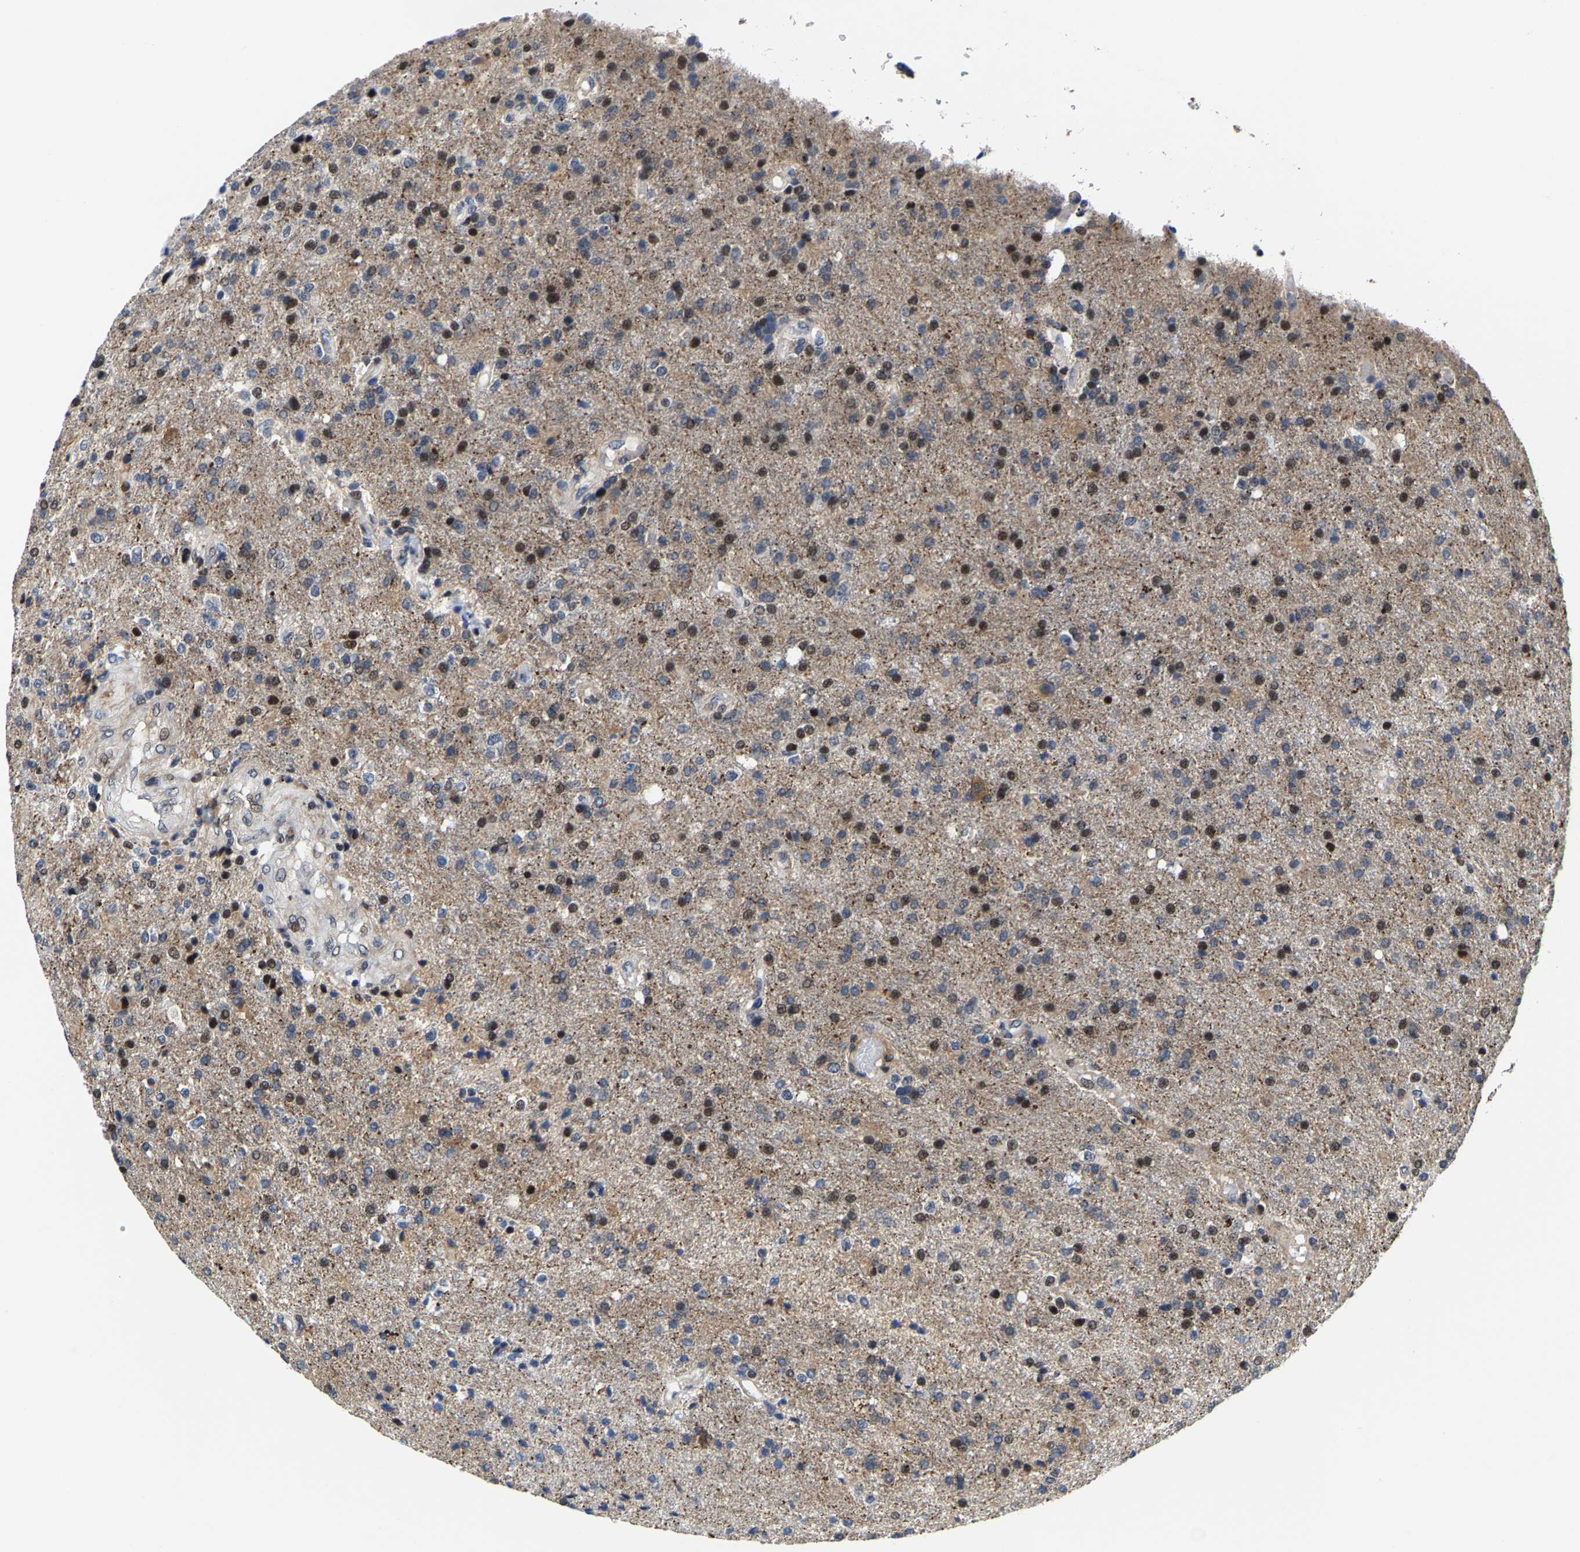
{"staining": {"intensity": "moderate", "quantity": "25%-75%", "location": "nuclear"}, "tissue": "glioma", "cell_type": "Tumor cells", "image_type": "cancer", "snomed": [{"axis": "morphology", "description": "Glioma, malignant, High grade"}, {"axis": "topography", "description": "Brain"}], "caption": "Protein staining displays moderate nuclear staining in approximately 25%-75% of tumor cells in glioma. Ihc stains the protein of interest in brown and the nuclei are stained blue.", "gene": "GTPBP10", "patient": {"sex": "male", "age": 72}}